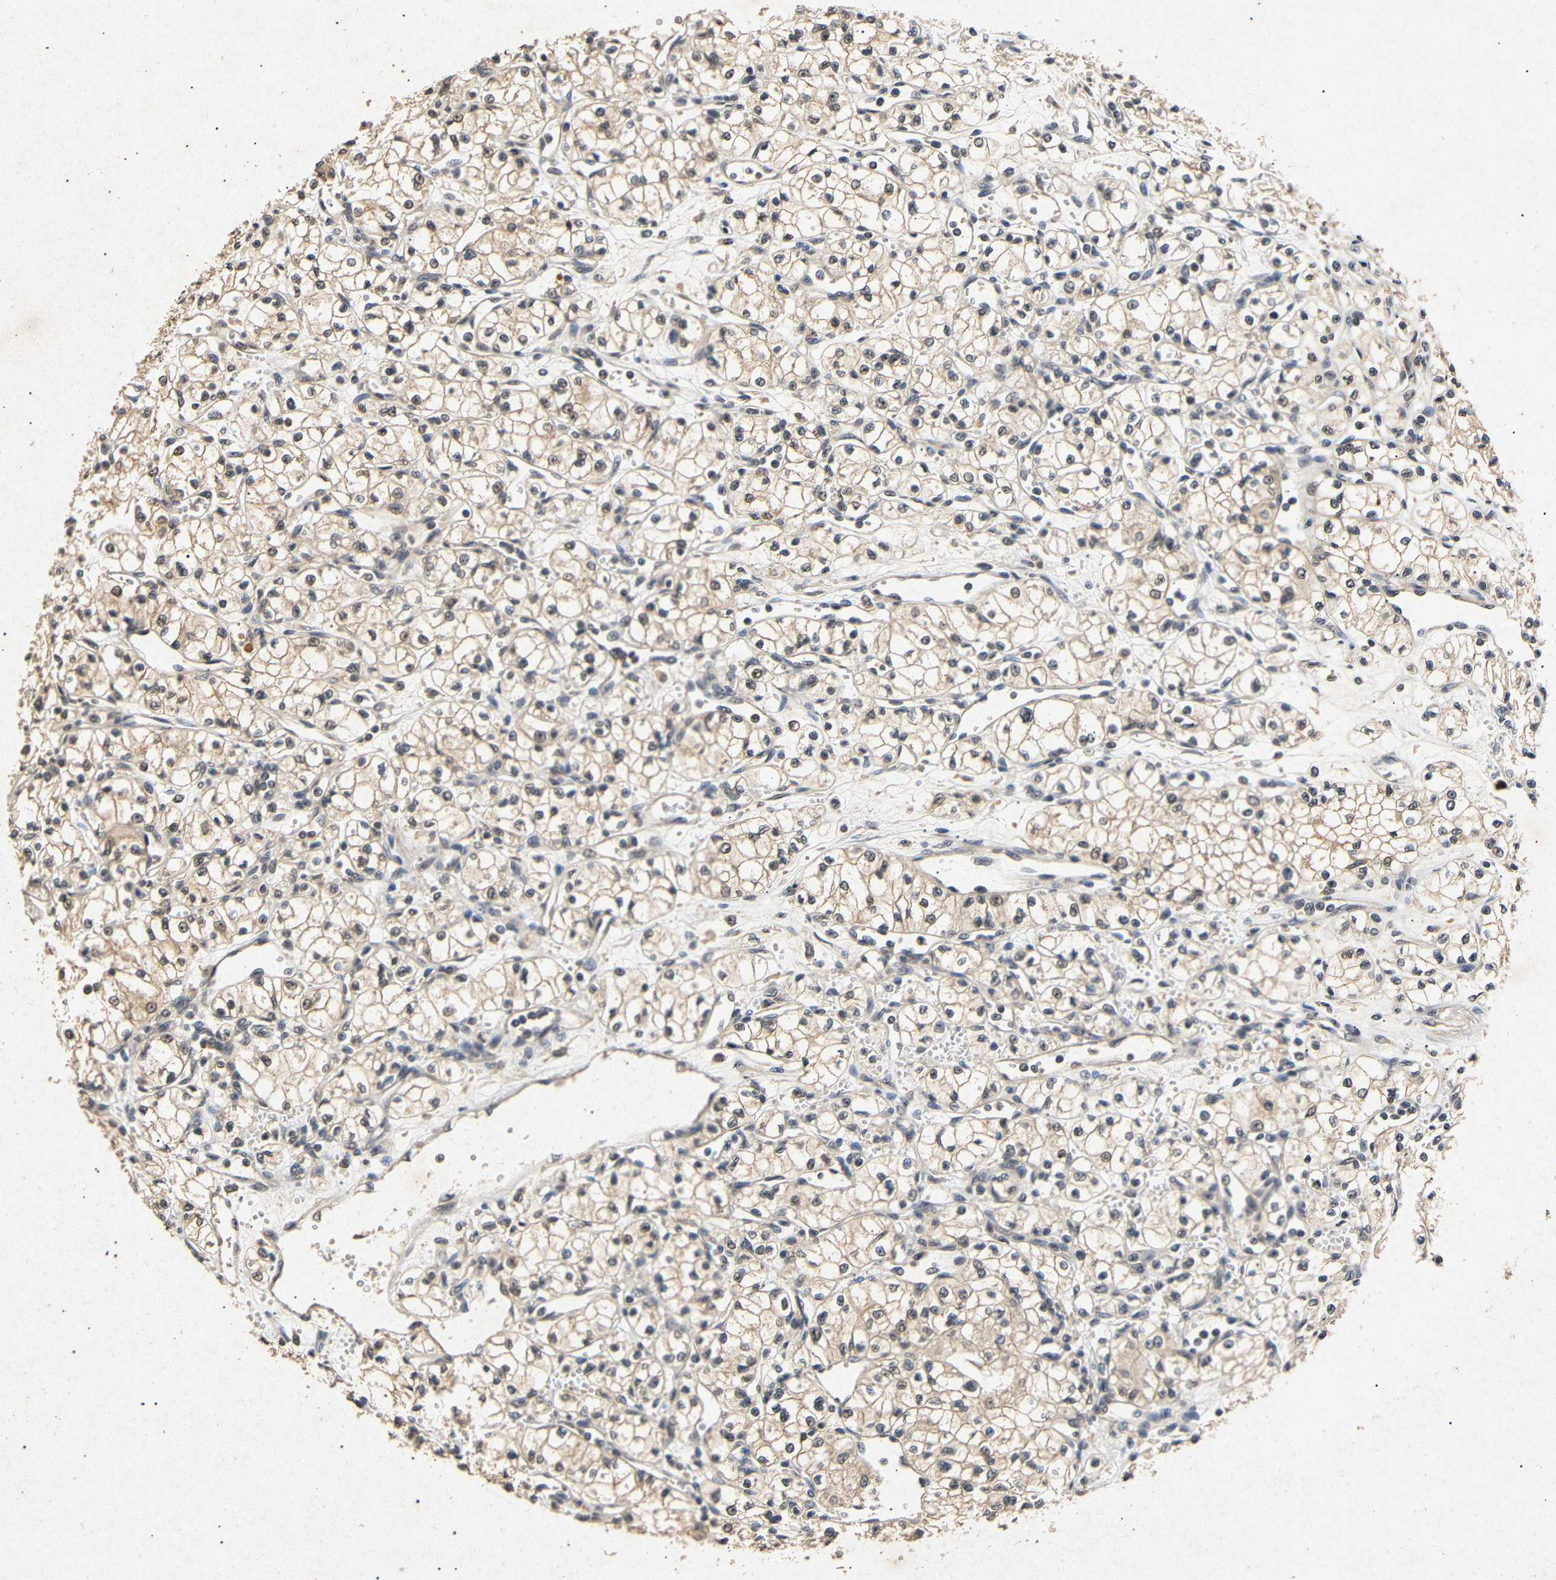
{"staining": {"intensity": "moderate", "quantity": "25%-75%", "location": "cytoplasmic/membranous,nuclear"}, "tissue": "renal cancer", "cell_type": "Tumor cells", "image_type": "cancer", "snomed": [{"axis": "morphology", "description": "Normal tissue, NOS"}, {"axis": "morphology", "description": "Adenocarcinoma, NOS"}, {"axis": "topography", "description": "Kidney"}], "caption": "A brown stain labels moderate cytoplasmic/membranous and nuclear positivity of a protein in renal cancer (adenocarcinoma) tumor cells. Using DAB (brown) and hematoxylin (blue) stains, captured at high magnification using brightfield microscopy.", "gene": "PARN", "patient": {"sex": "male", "age": 59}}